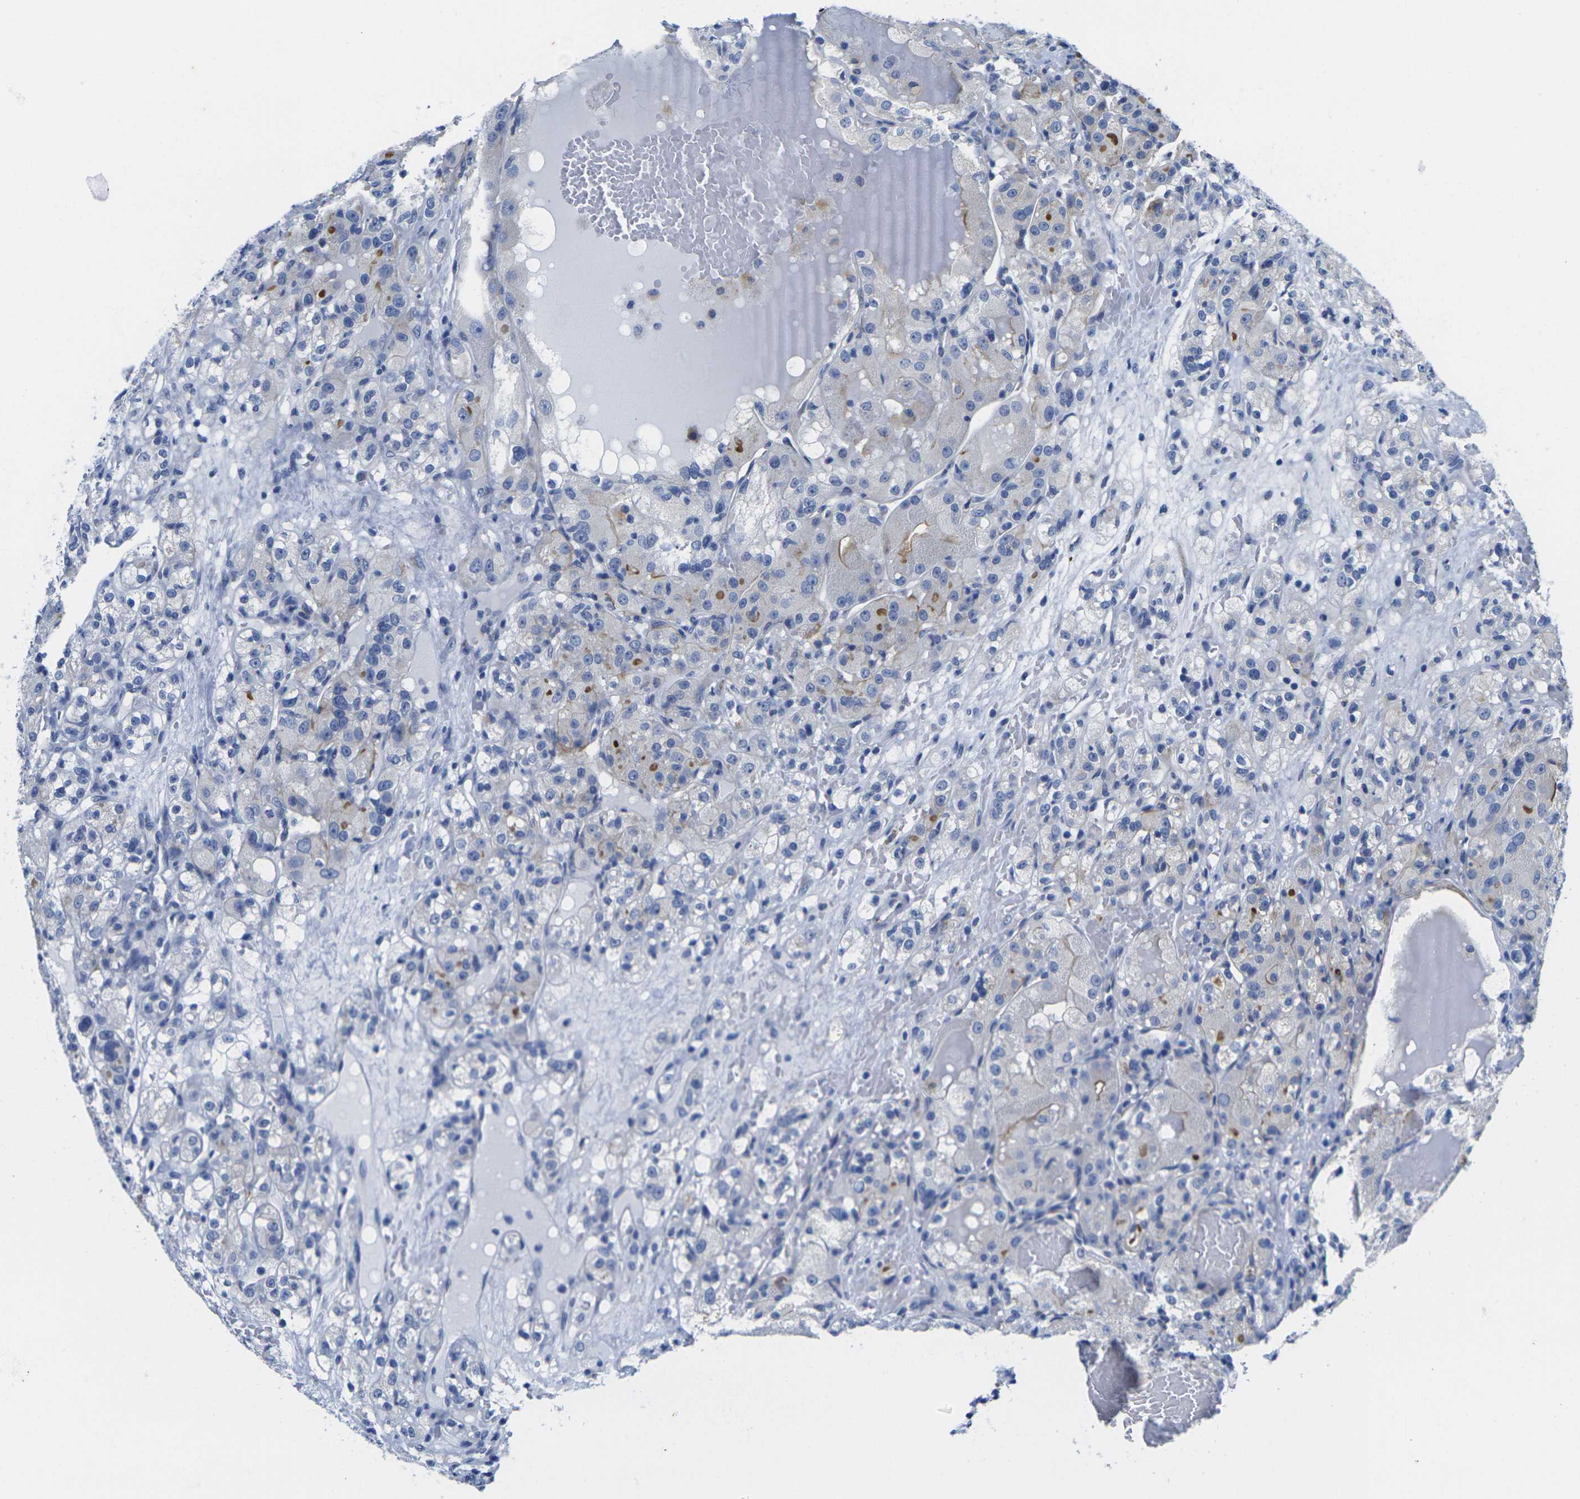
{"staining": {"intensity": "moderate", "quantity": "<25%", "location": "cytoplasmic/membranous"}, "tissue": "renal cancer", "cell_type": "Tumor cells", "image_type": "cancer", "snomed": [{"axis": "morphology", "description": "Normal tissue, NOS"}, {"axis": "morphology", "description": "Adenocarcinoma, NOS"}, {"axis": "topography", "description": "Kidney"}], "caption": "Immunohistochemistry (DAB (3,3'-diaminobenzidine)) staining of renal cancer (adenocarcinoma) exhibits moderate cytoplasmic/membranous protein staining in about <25% of tumor cells.", "gene": "CRK", "patient": {"sex": "male", "age": 61}}